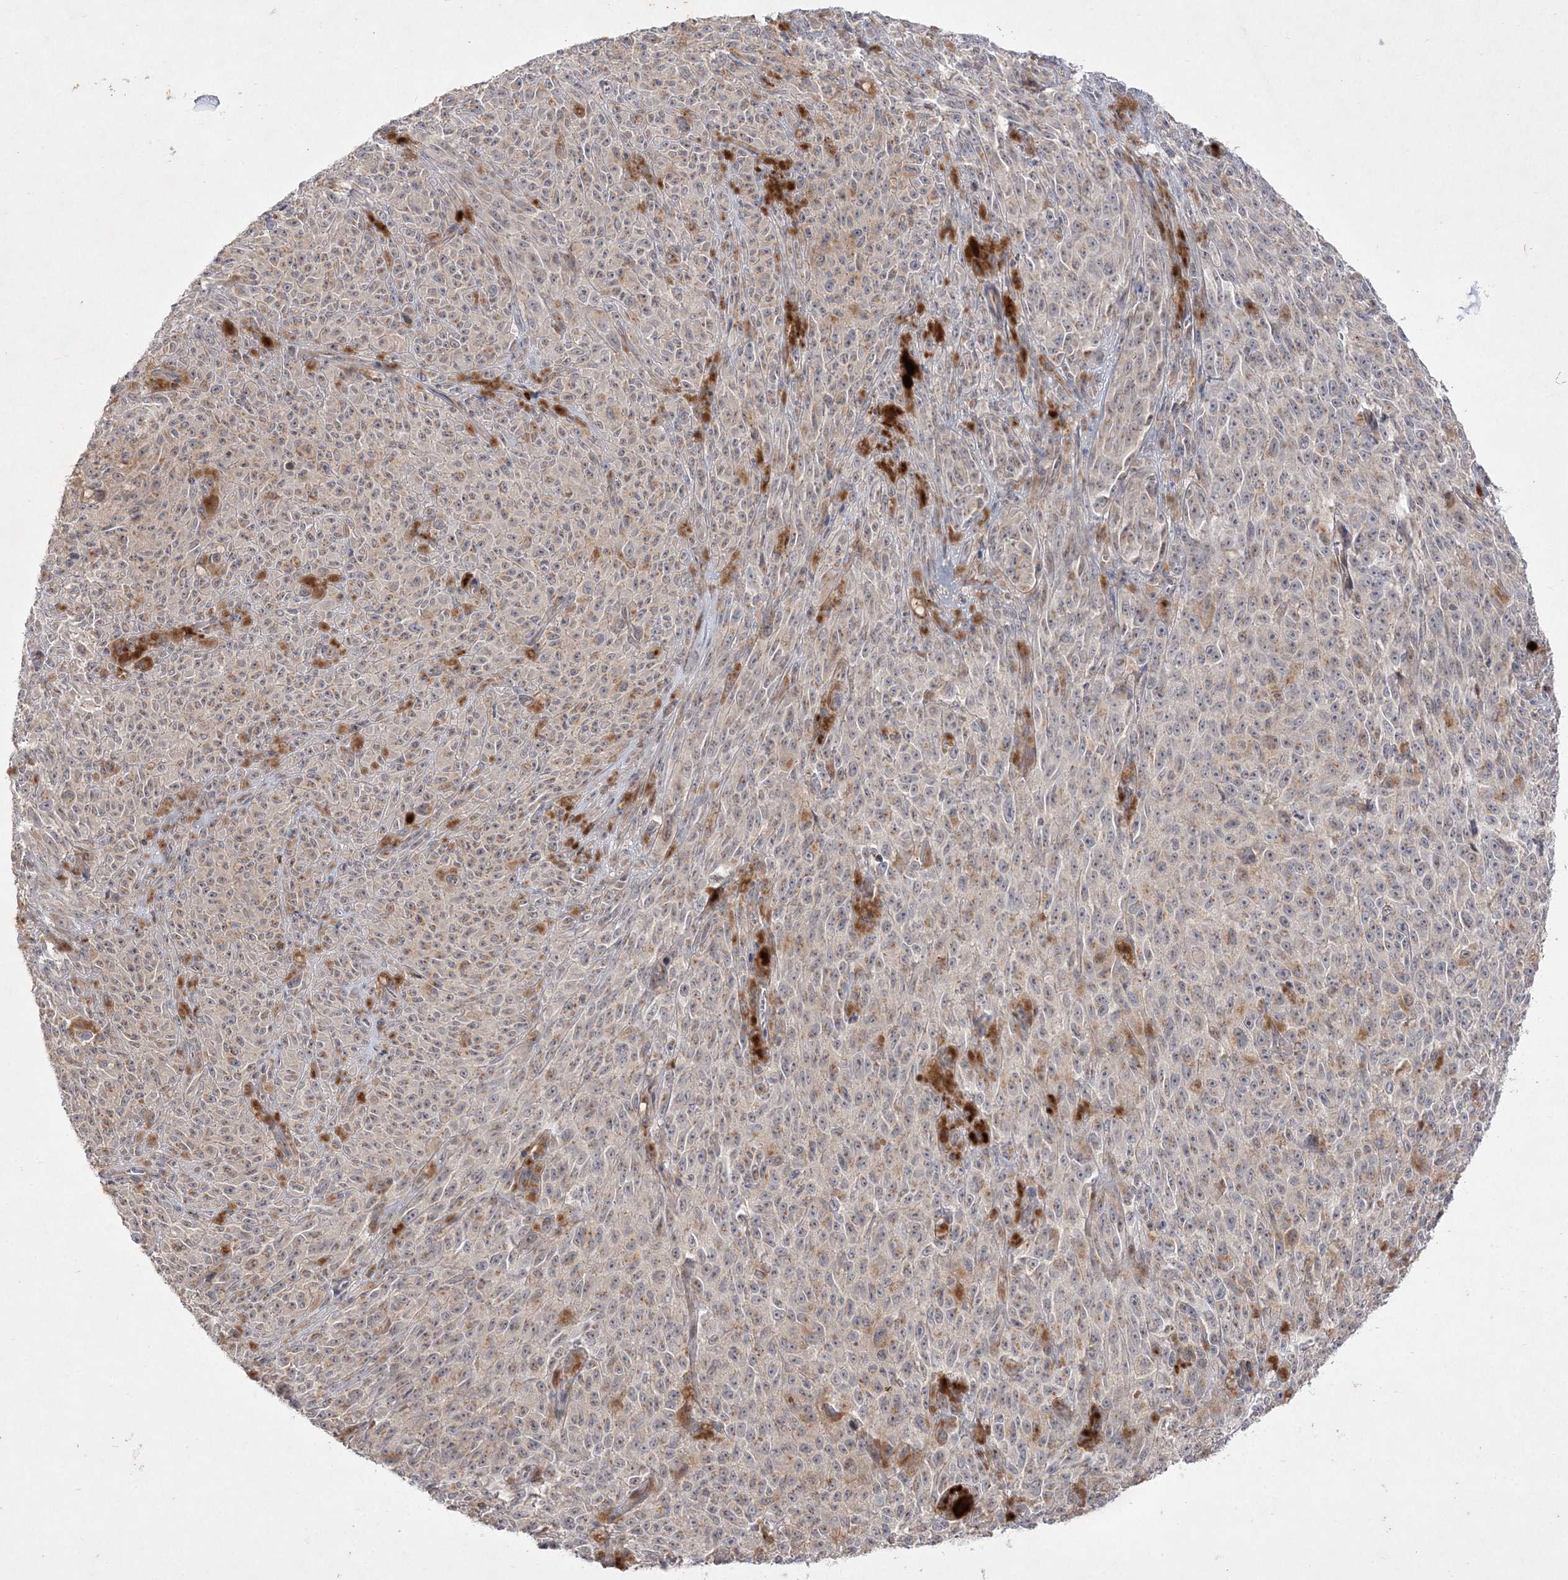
{"staining": {"intensity": "weak", "quantity": "<25%", "location": "cytoplasmic/membranous"}, "tissue": "melanoma", "cell_type": "Tumor cells", "image_type": "cancer", "snomed": [{"axis": "morphology", "description": "Malignant melanoma, NOS"}, {"axis": "topography", "description": "Skin"}], "caption": "Immunohistochemistry micrograph of neoplastic tissue: melanoma stained with DAB (3,3'-diaminobenzidine) demonstrates no significant protein positivity in tumor cells. (DAB (3,3'-diaminobenzidine) IHC, high magnification).", "gene": "CLNK", "patient": {"sex": "female", "age": 82}}